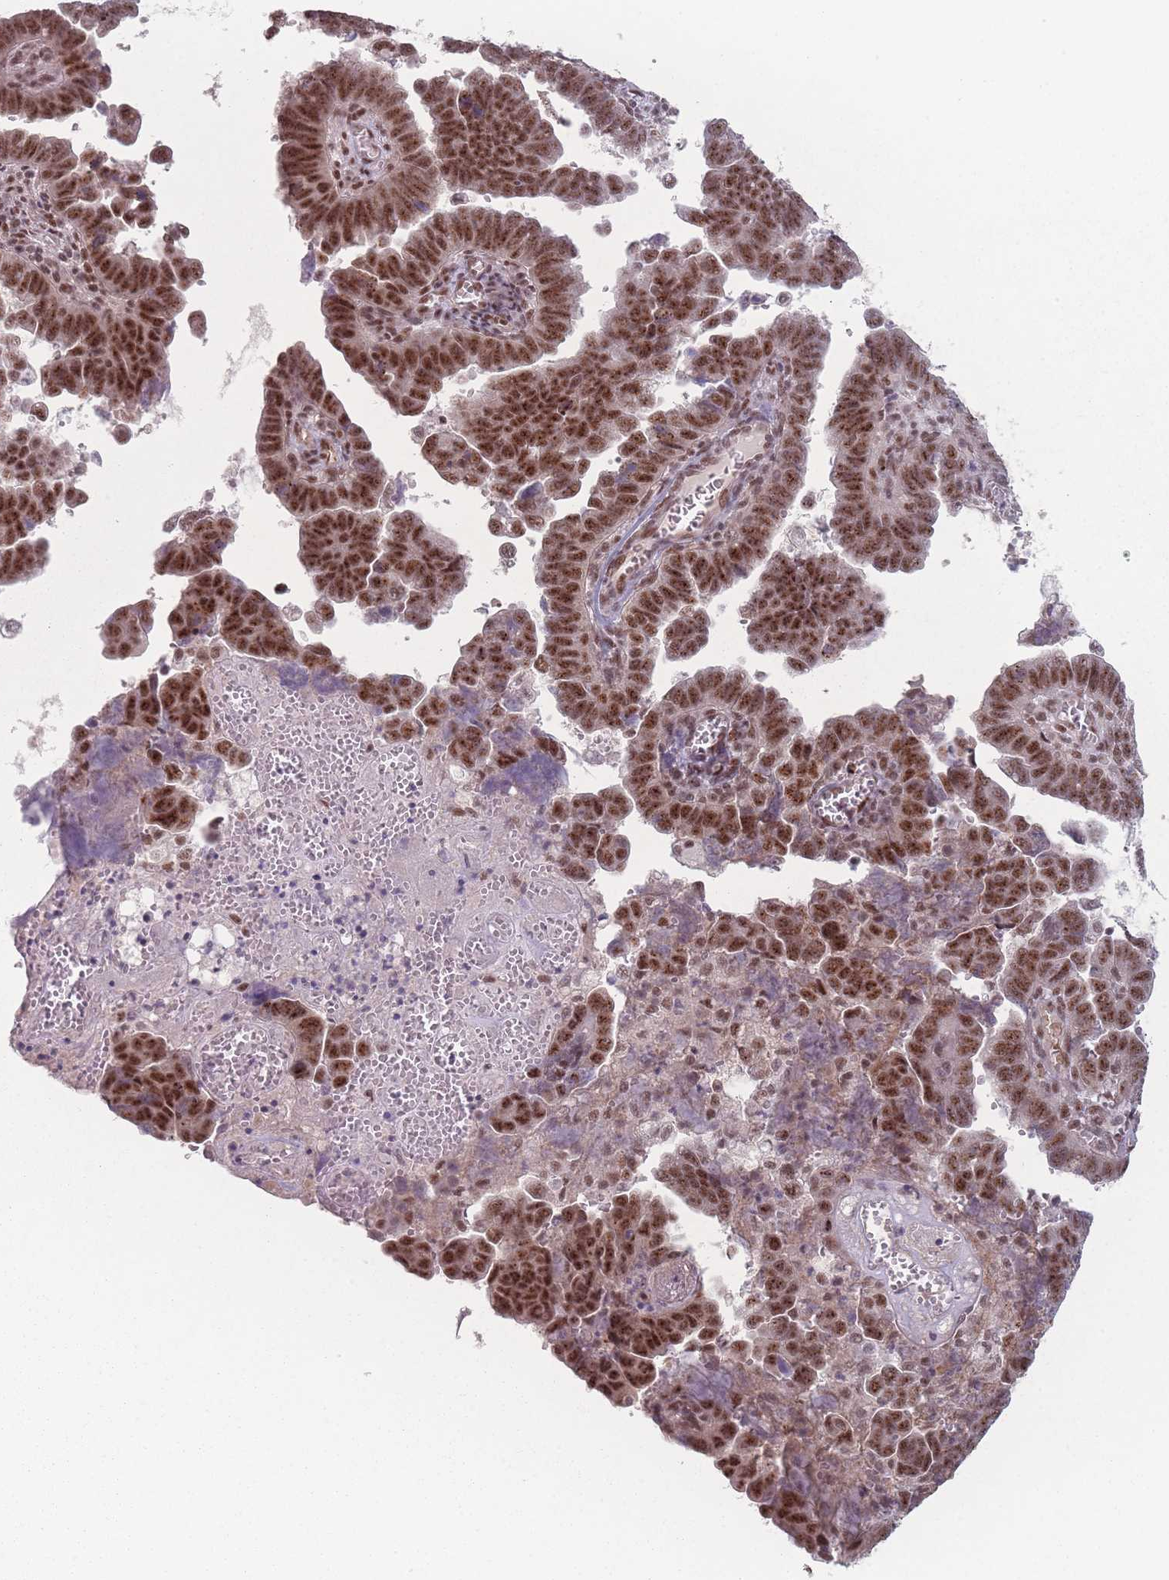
{"staining": {"intensity": "moderate", "quantity": ">75%", "location": "nuclear"}, "tissue": "endometrial cancer", "cell_type": "Tumor cells", "image_type": "cancer", "snomed": [{"axis": "morphology", "description": "Adenocarcinoma, NOS"}, {"axis": "topography", "description": "Endometrium"}], "caption": "Immunohistochemical staining of human endometrial adenocarcinoma displays medium levels of moderate nuclear staining in approximately >75% of tumor cells.", "gene": "ZC3H14", "patient": {"sex": "female", "age": 75}}